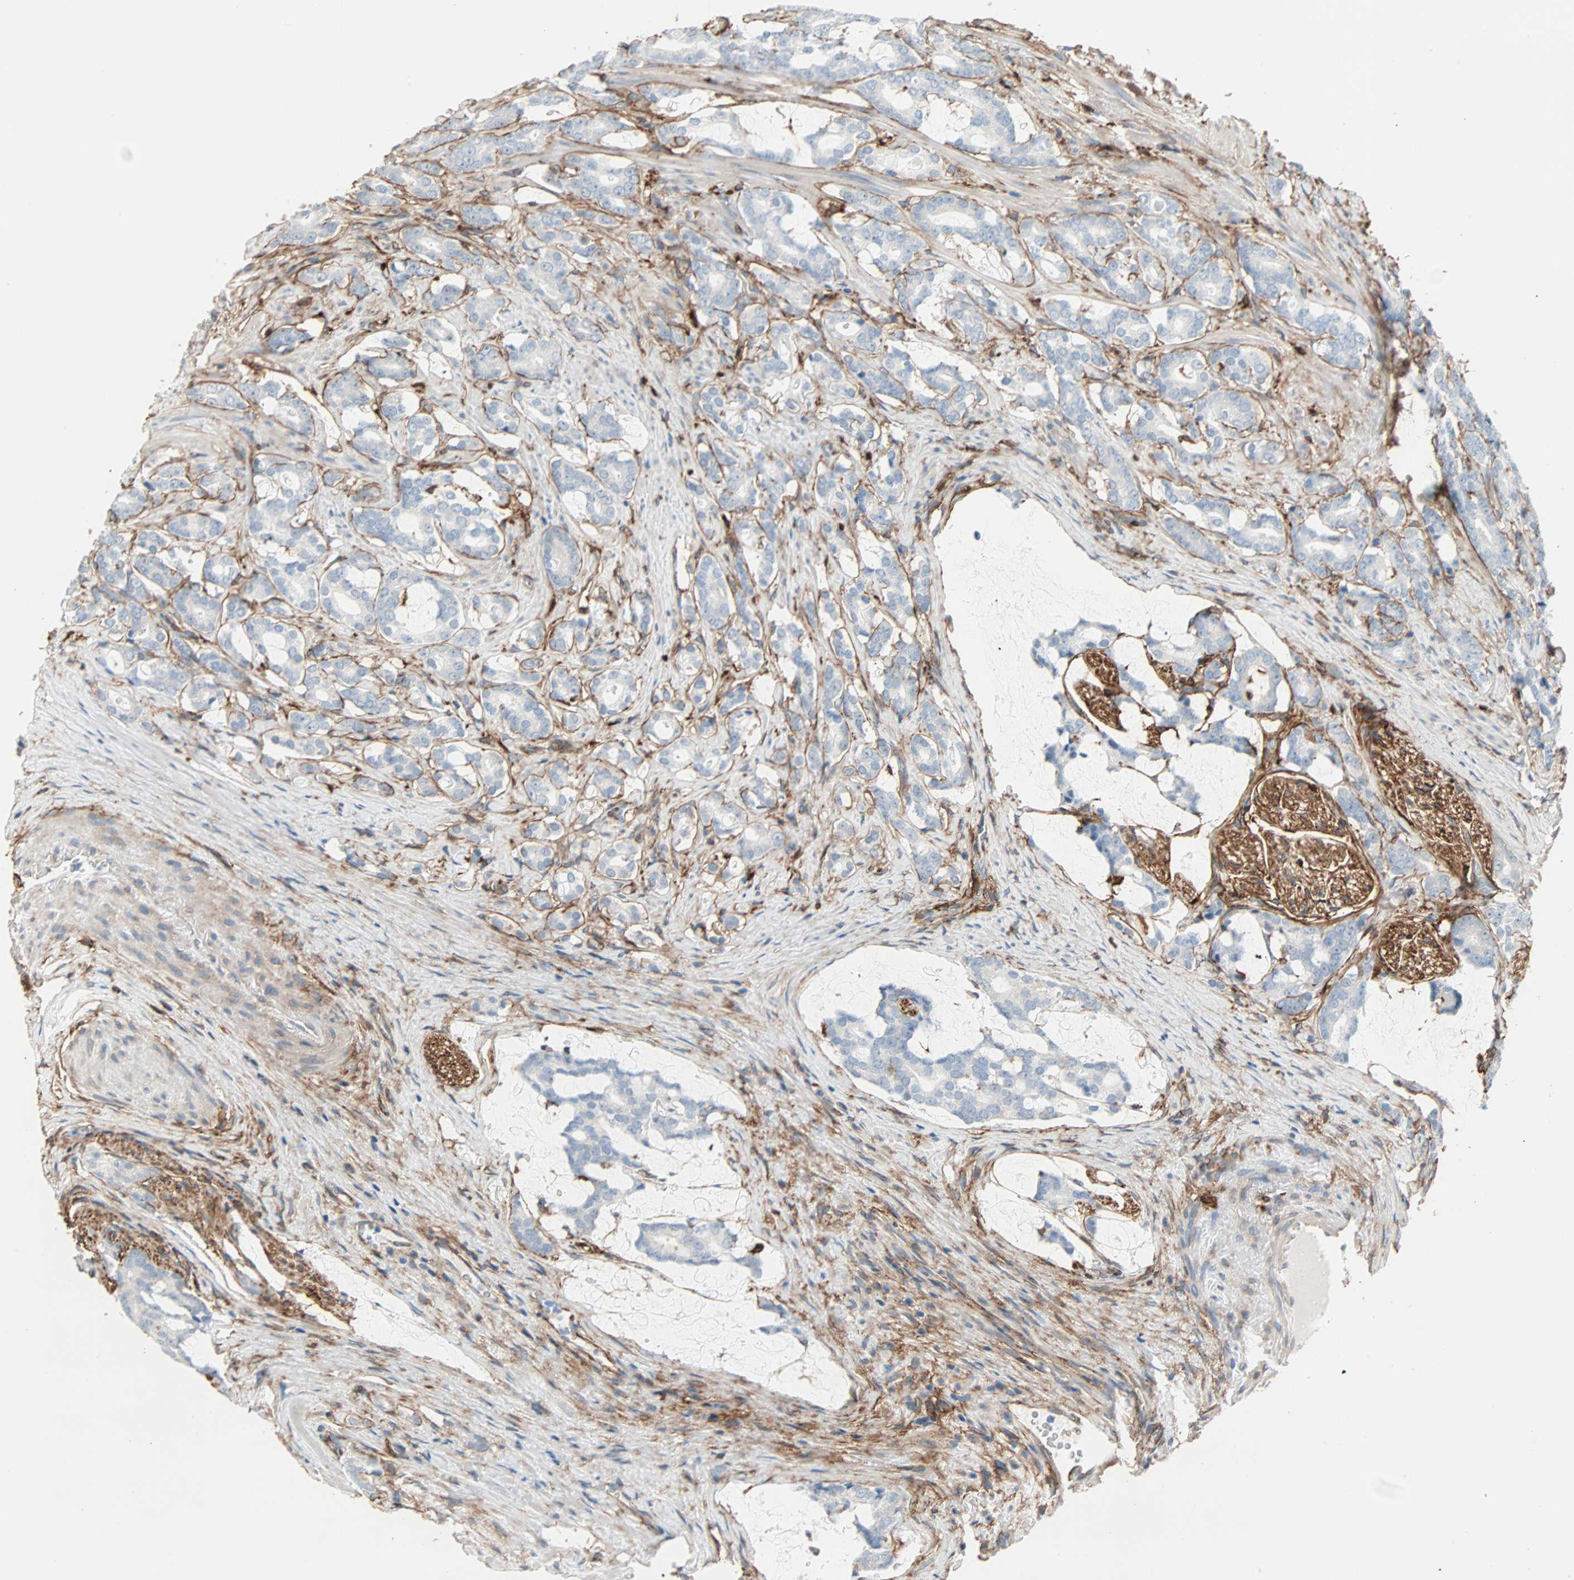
{"staining": {"intensity": "negative", "quantity": "none", "location": "none"}, "tissue": "prostate cancer", "cell_type": "Tumor cells", "image_type": "cancer", "snomed": [{"axis": "morphology", "description": "Adenocarcinoma, Low grade"}, {"axis": "topography", "description": "Prostate"}], "caption": "Low-grade adenocarcinoma (prostate) stained for a protein using immunohistochemistry demonstrates no positivity tumor cells.", "gene": "EPB41L2", "patient": {"sex": "male", "age": 58}}